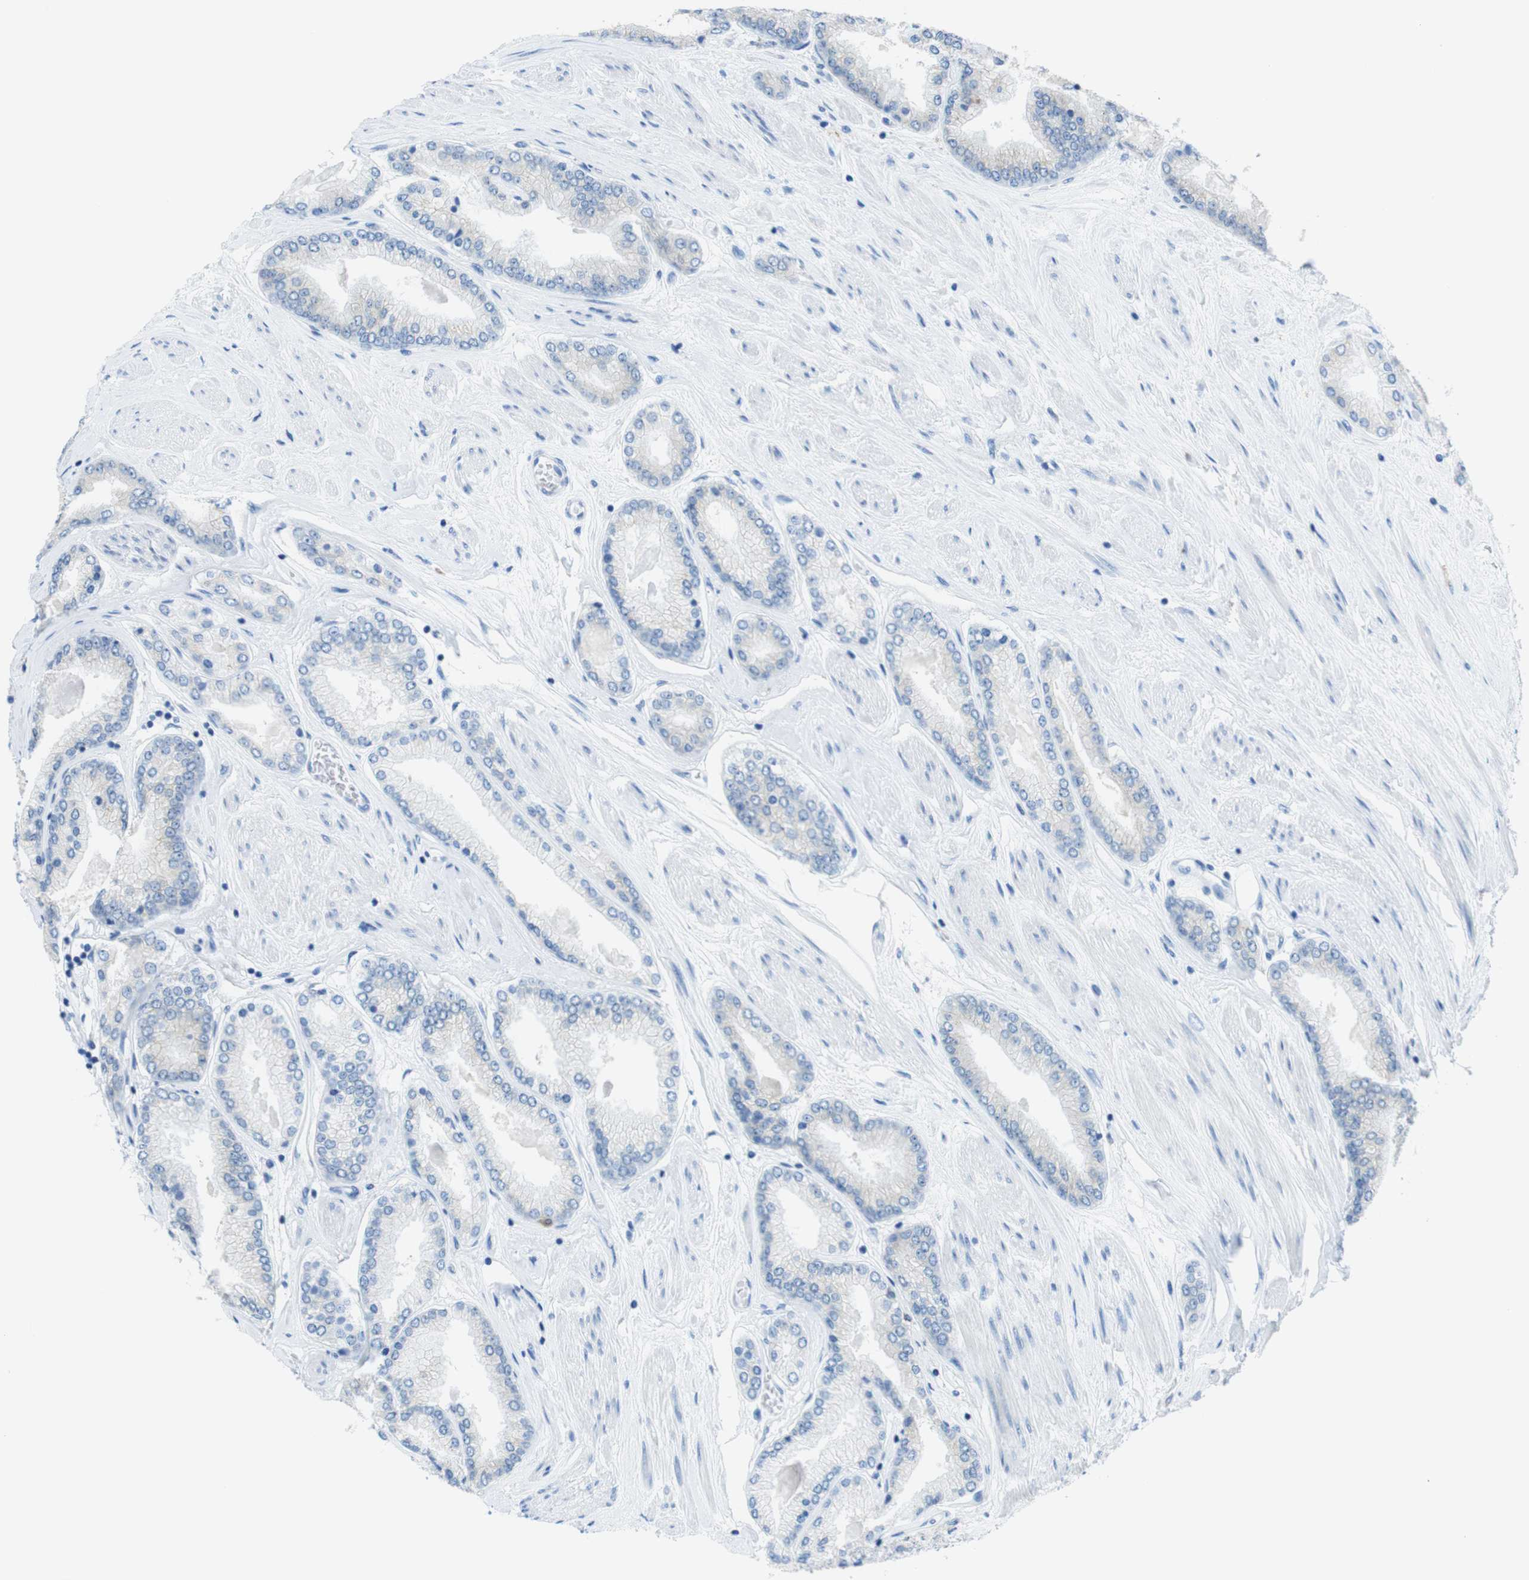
{"staining": {"intensity": "negative", "quantity": "none", "location": "none"}, "tissue": "prostate cancer", "cell_type": "Tumor cells", "image_type": "cancer", "snomed": [{"axis": "morphology", "description": "Adenocarcinoma, High grade"}, {"axis": "topography", "description": "Prostate"}], "caption": "An immunohistochemistry (IHC) histopathology image of prostate adenocarcinoma (high-grade) is shown. There is no staining in tumor cells of prostate adenocarcinoma (high-grade).", "gene": "CLMN", "patient": {"sex": "male", "age": 59}}